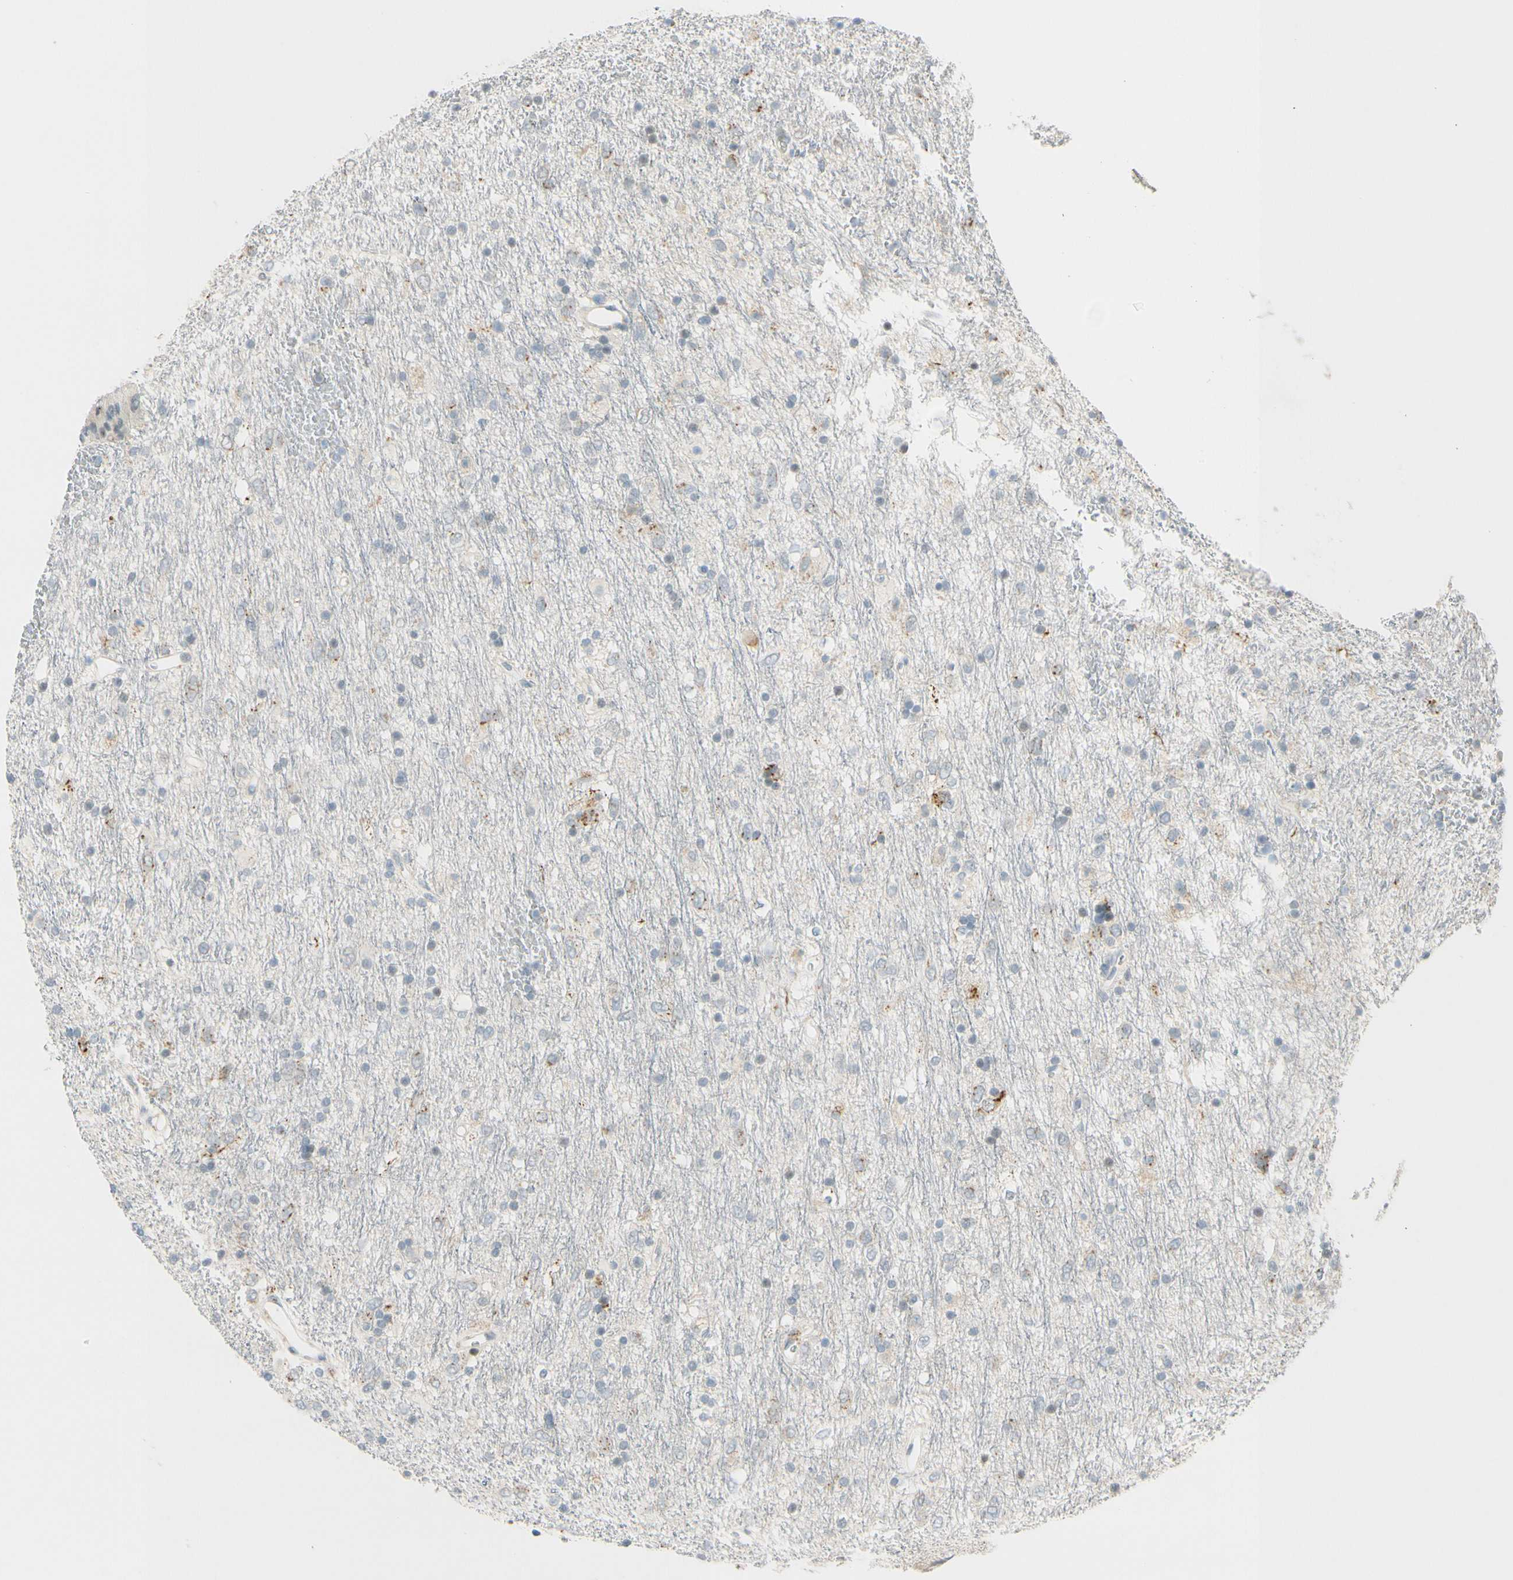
{"staining": {"intensity": "strong", "quantity": "<25%", "location": "cytoplasmic/membranous"}, "tissue": "glioma", "cell_type": "Tumor cells", "image_type": "cancer", "snomed": [{"axis": "morphology", "description": "Glioma, malignant, Low grade"}, {"axis": "topography", "description": "Brain"}], "caption": "Strong cytoplasmic/membranous protein staining is seen in approximately <25% of tumor cells in glioma.", "gene": "B4GALNT1", "patient": {"sex": "male", "age": 77}}